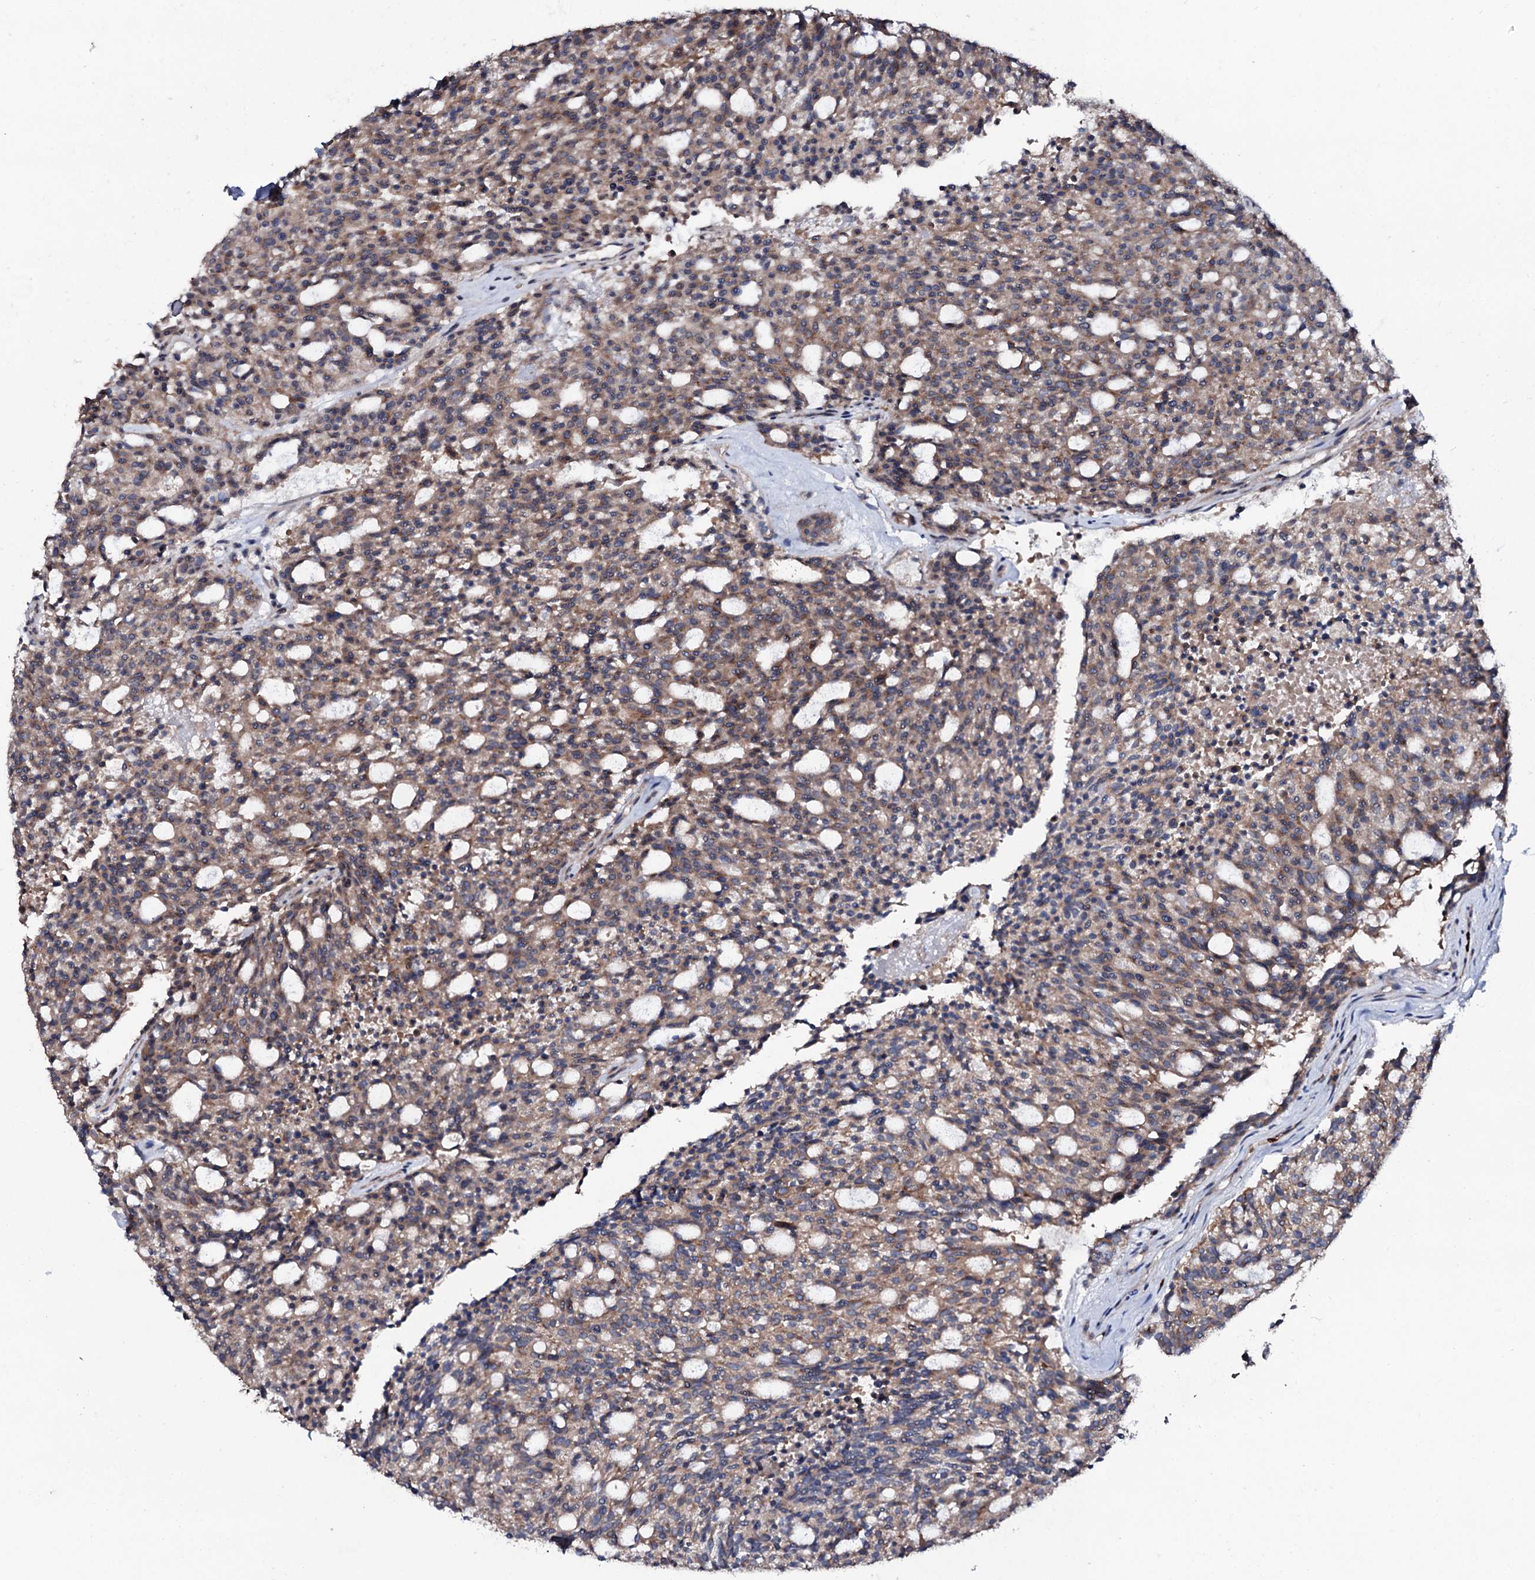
{"staining": {"intensity": "weak", "quantity": ">75%", "location": "cytoplasmic/membranous"}, "tissue": "carcinoid", "cell_type": "Tumor cells", "image_type": "cancer", "snomed": [{"axis": "morphology", "description": "Carcinoid, malignant, NOS"}, {"axis": "topography", "description": "Pancreas"}], "caption": "A high-resolution image shows IHC staining of carcinoid, which exhibits weak cytoplasmic/membranous positivity in approximately >75% of tumor cells.", "gene": "COG6", "patient": {"sex": "female", "age": 54}}